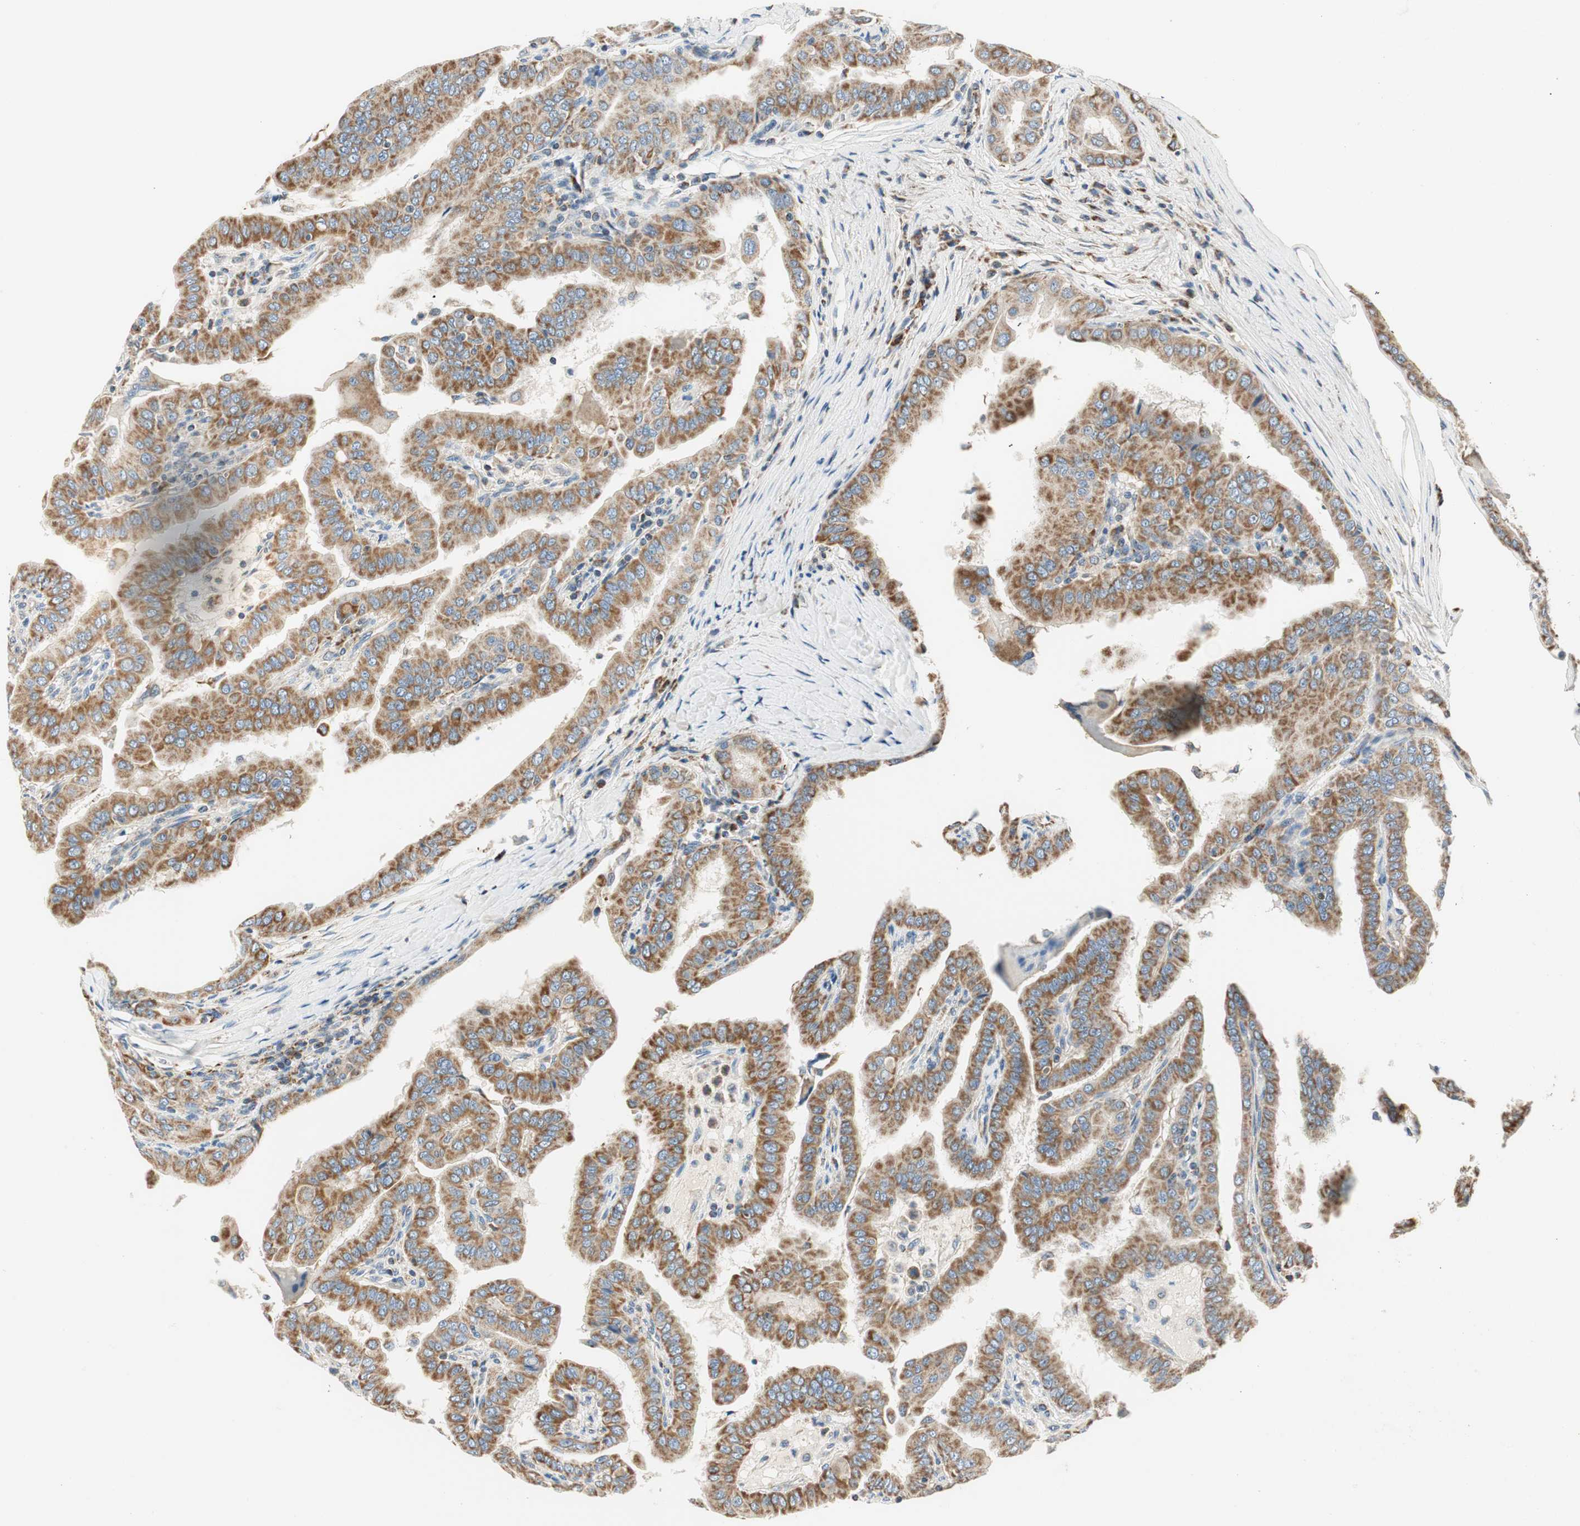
{"staining": {"intensity": "moderate", "quantity": ">75%", "location": "cytoplasmic/membranous"}, "tissue": "thyroid cancer", "cell_type": "Tumor cells", "image_type": "cancer", "snomed": [{"axis": "morphology", "description": "Papillary adenocarcinoma, NOS"}, {"axis": "topography", "description": "Thyroid gland"}], "caption": "Immunohistochemistry (IHC) of papillary adenocarcinoma (thyroid) exhibits medium levels of moderate cytoplasmic/membranous expression in approximately >75% of tumor cells.", "gene": "RORB", "patient": {"sex": "male", "age": 33}}